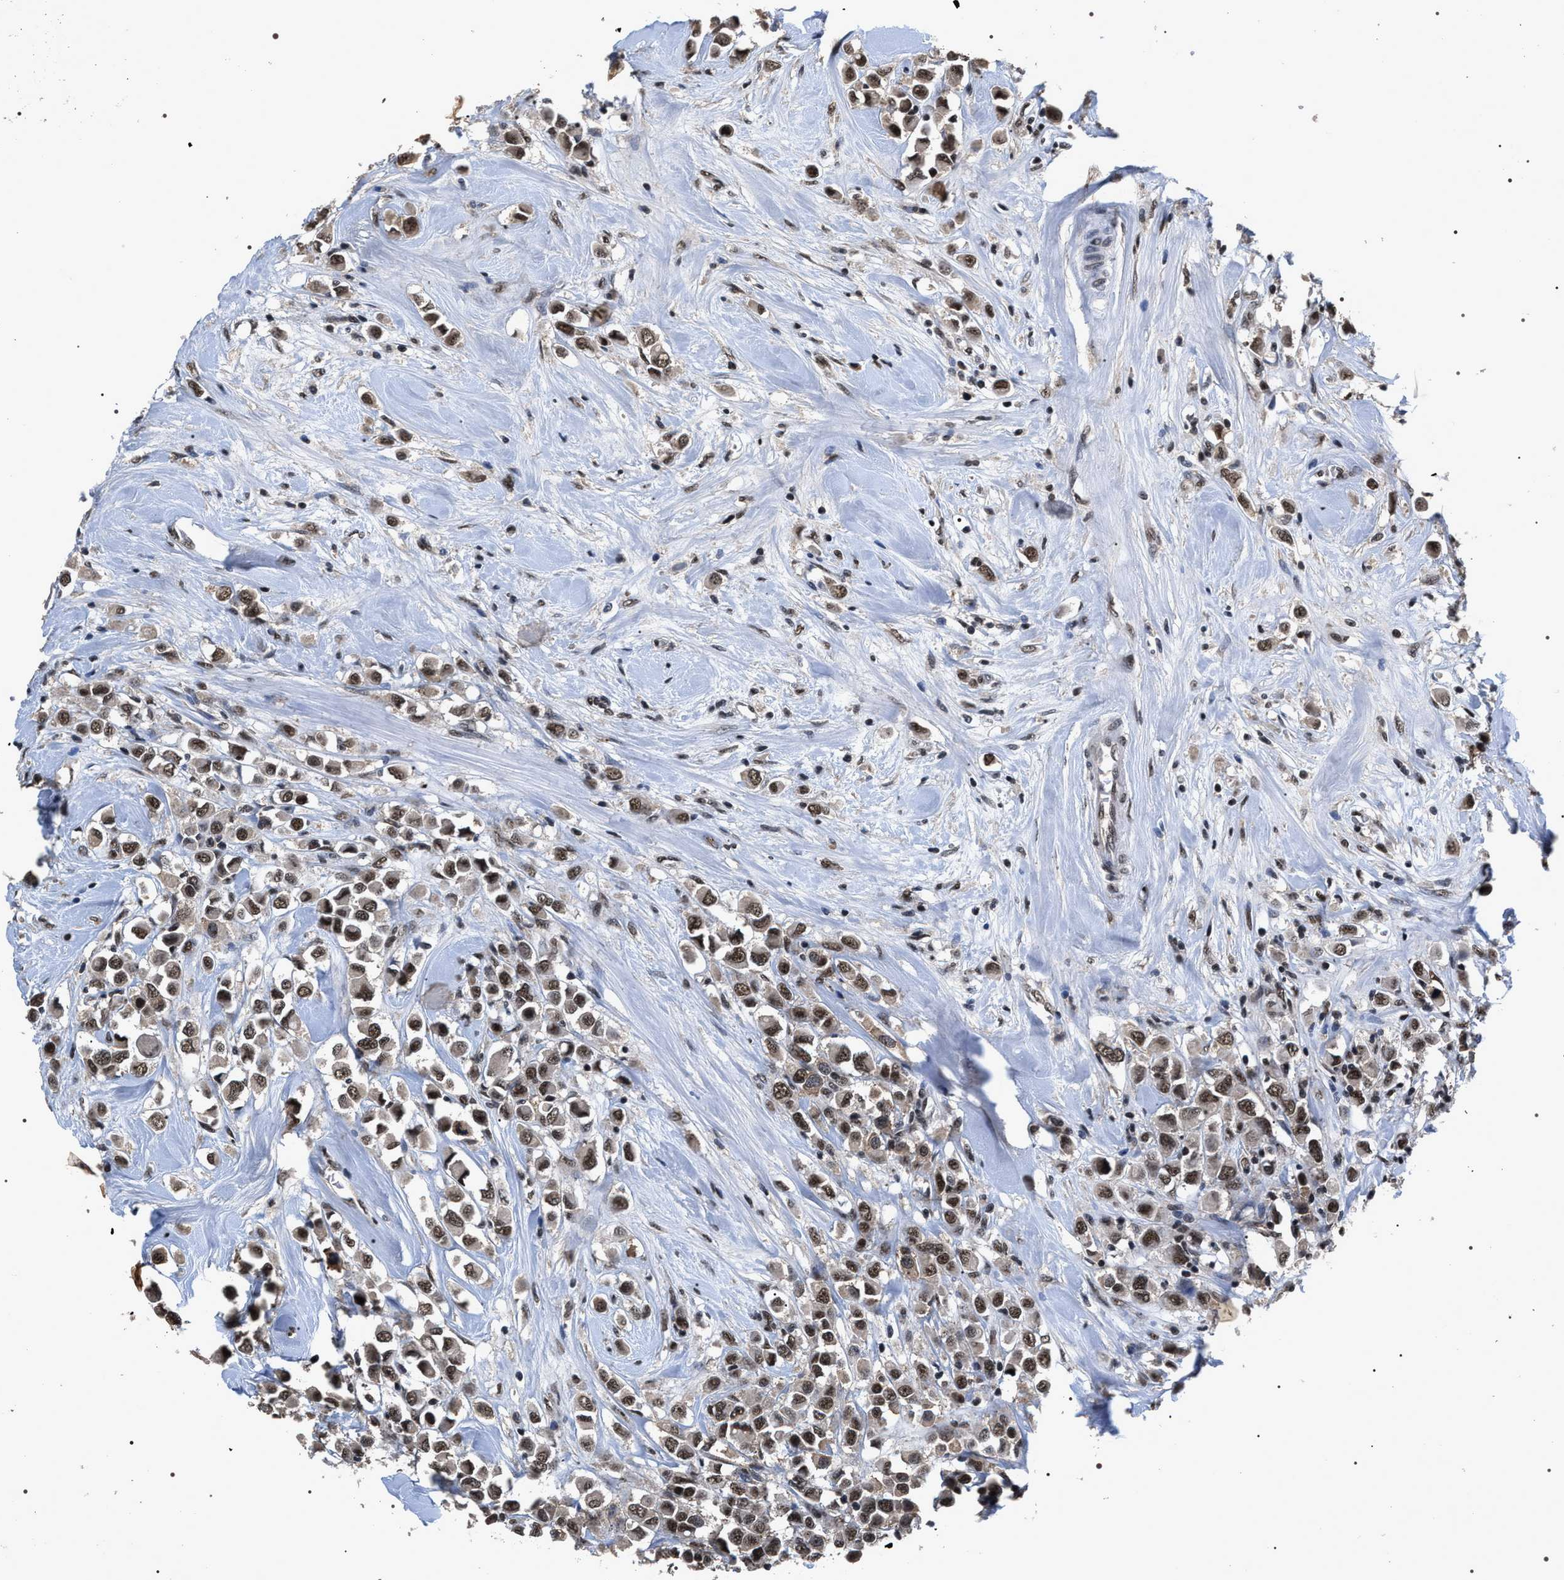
{"staining": {"intensity": "moderate", "quantity": ">75%", "location": "nuclear"}, "tissue": "breast cancer", "cell_type": "Tumor cells", "image_type": "cancer", "snomed": [{"axis": "morphology", "description": "Duct carcinoma"}, {"axis": "topography", "description": "Breast"}], "caption": "Protein staining of breast cancer tissue exhibits moderate nuclear expression in about >75% of tumor cells. Nuclei are stained in blue.", "gene": "RRP1B", "patient": {"sex": "female", "age": 61}}